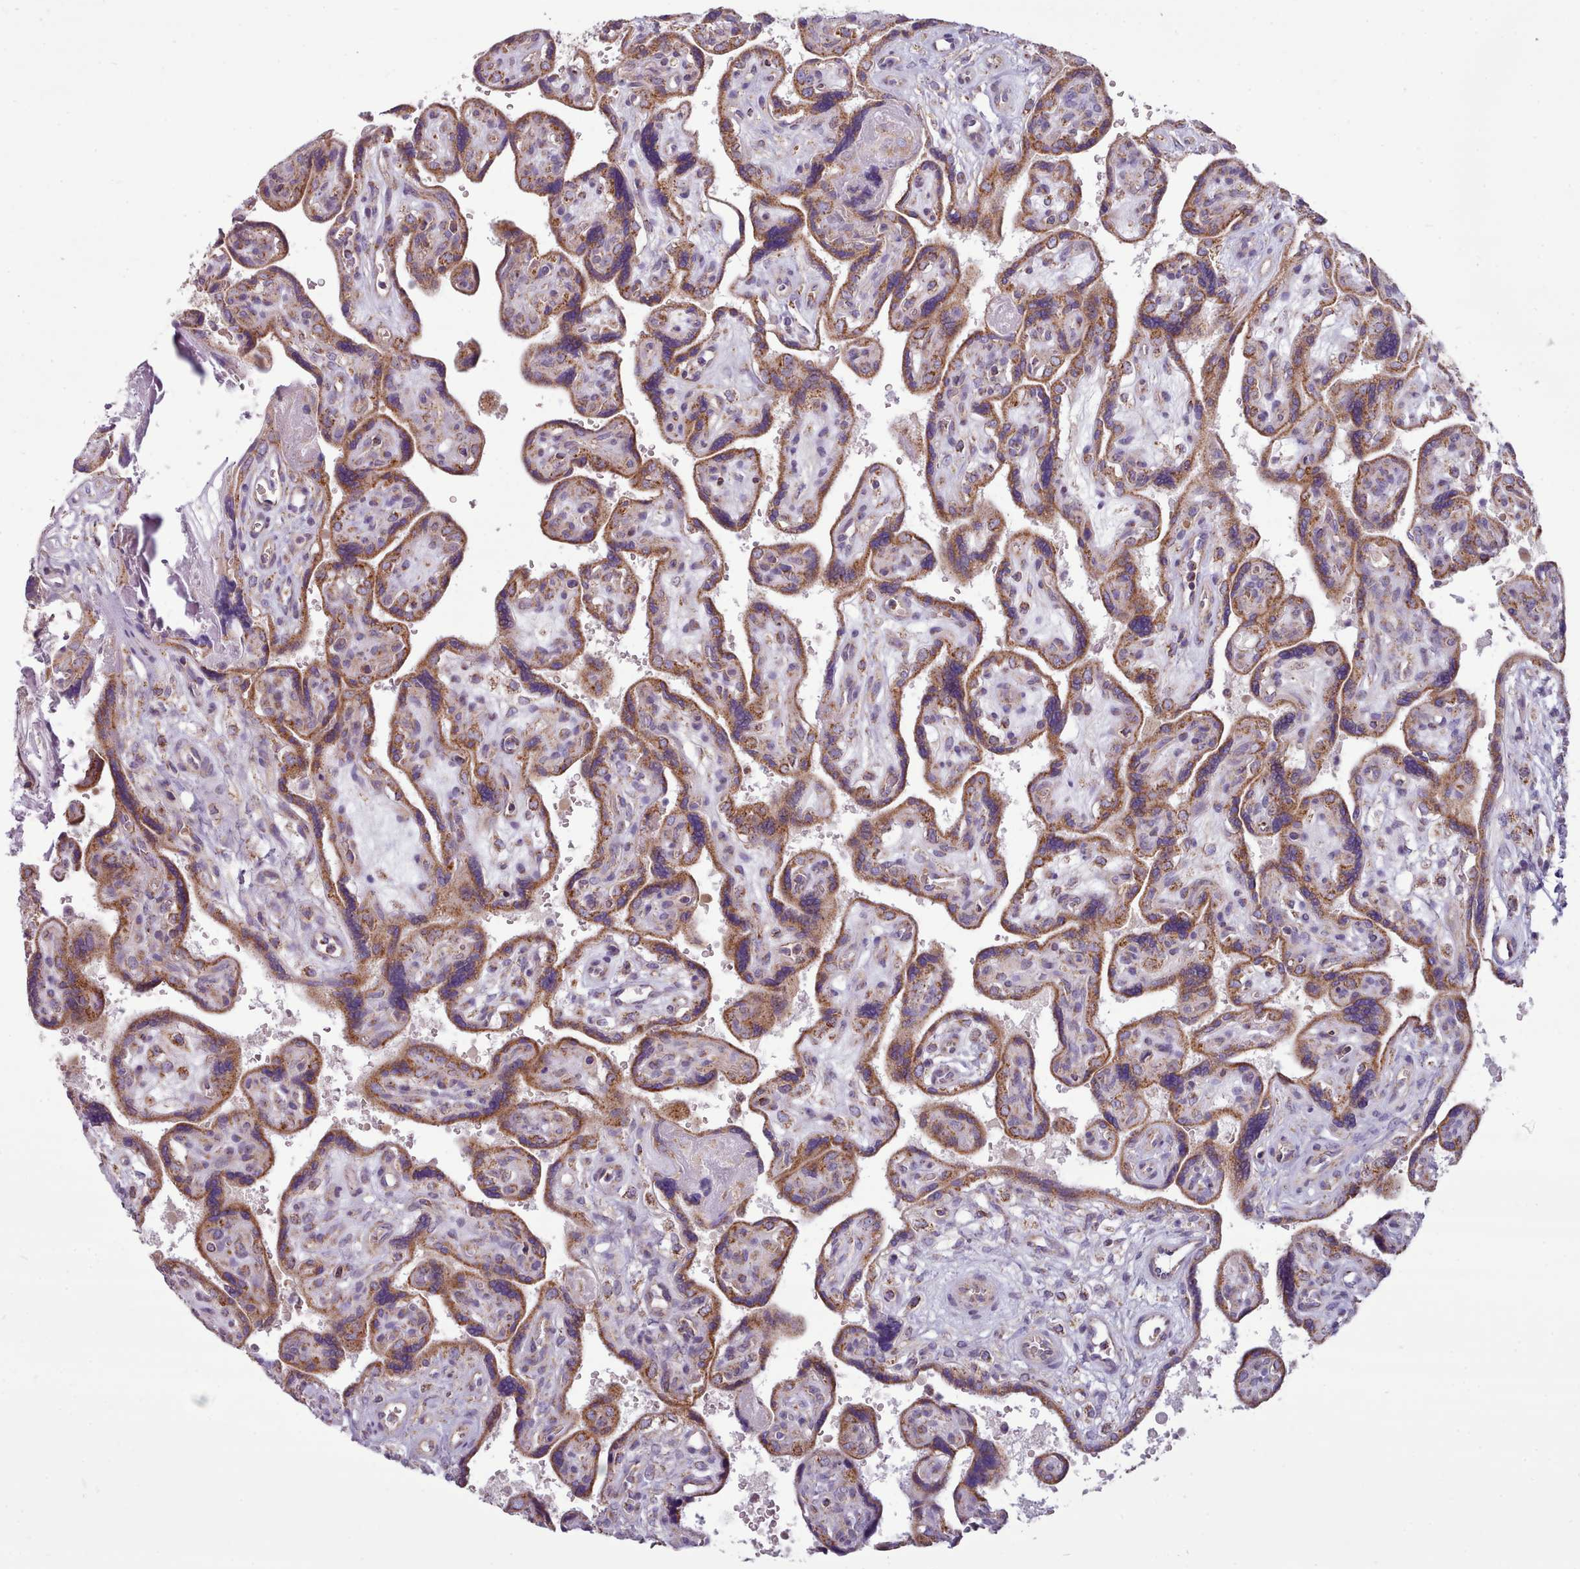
{"staining": {"intensity": "moderate", "quantity": ">75%", "location": "cytoplasmic/membranous"}, "tissue": "placenta", "cell_type": "Decidual cells", "image_type": "normal", "snomed": [{"axis": "morphology", "description": "Normal tissue, NOS"}, {"axis": "topography", "description": "Placenta"}], "caption": "A high-resolution micrograph shows immunohistochemistry staining of unremarkable placenta, which shows moderate cytoplasmic/membranous positivity in approximately >75% of decidual cells.", "gene": "SRP54", "patient": {"sex": "female", "age": 39}}